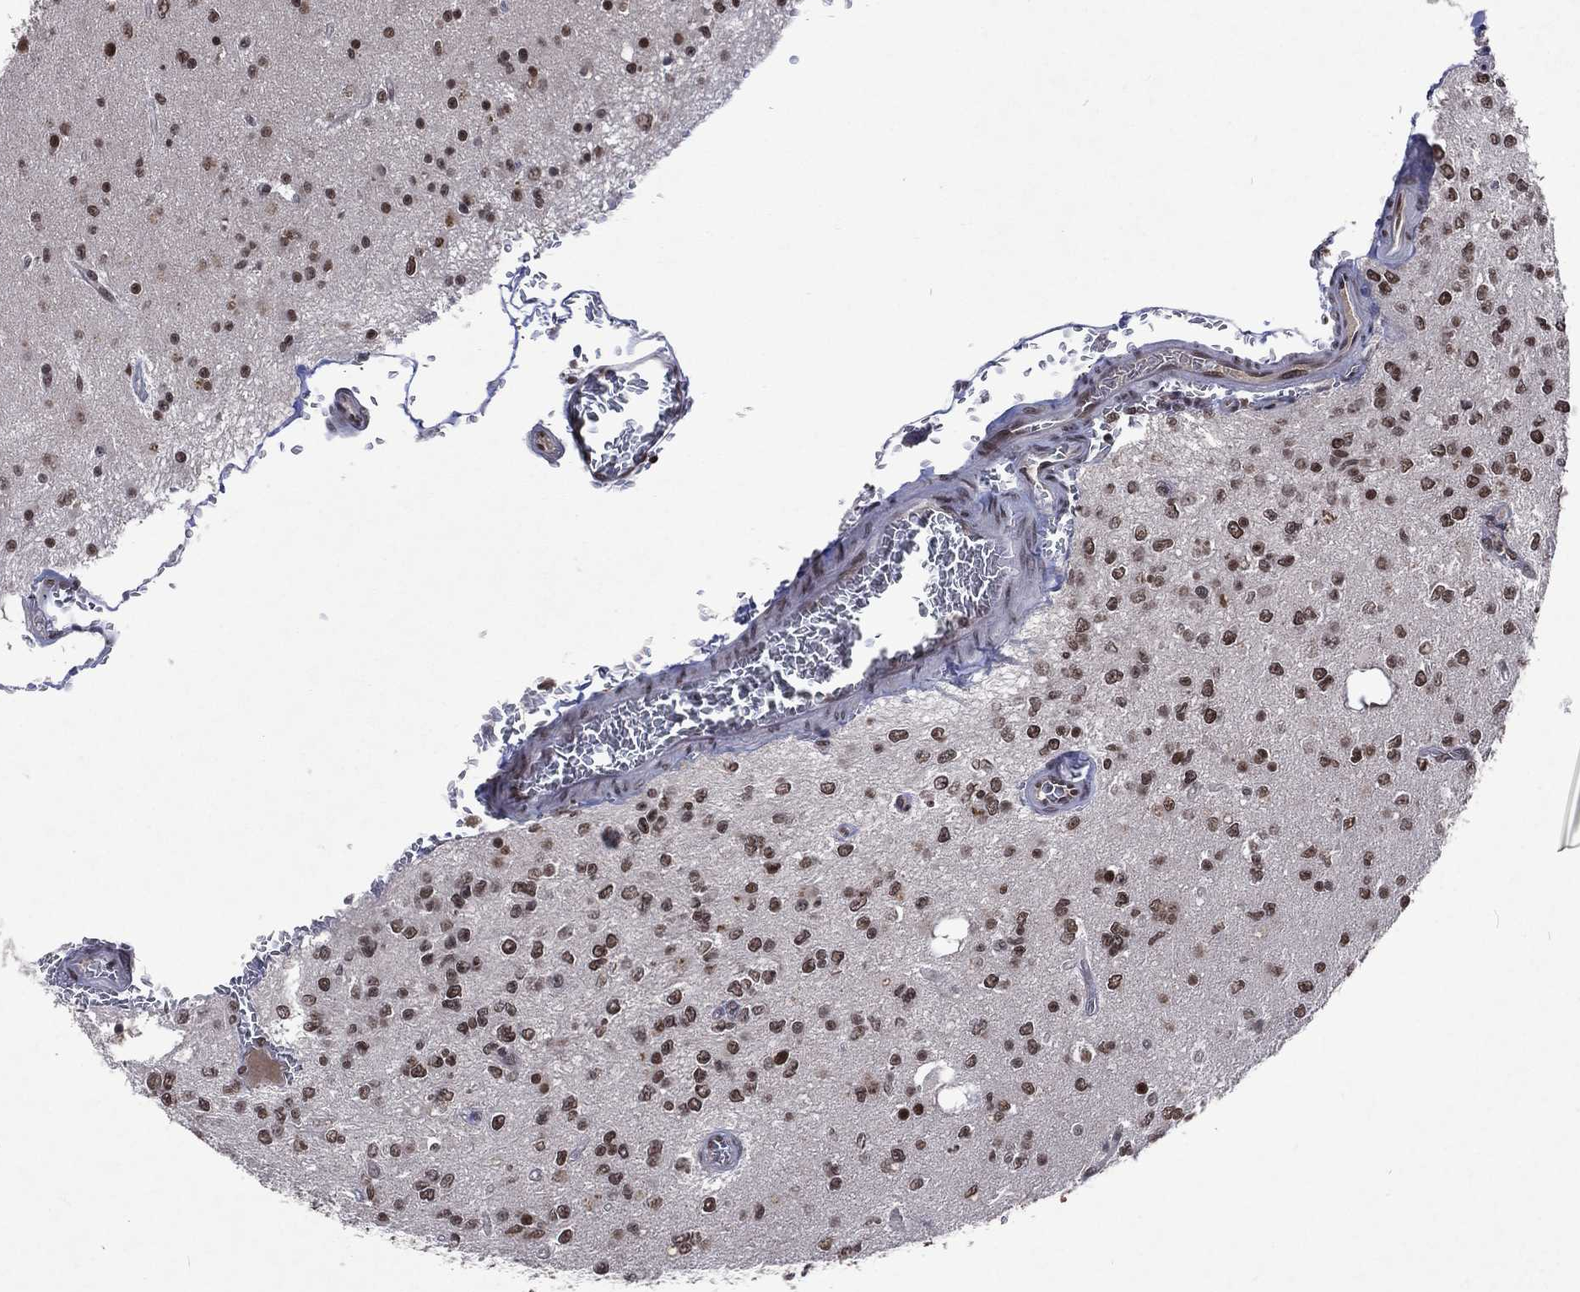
{"staining": {"intensity": "strong", "quantity": ">75%", "location": "nuclear"}, "tissue": "glioma", "cell_type": "Tumor cells", "image_type": "cancer", "snomed": [{"axis": "morphology", "description": "Glioma, malignant, Low grade"}, {"axis": "topography", "description": "Brain"}], "caption": "Glioma stained for a protein (brown) shows strong nuclear positive staining in about >75% of tumor cells.", "gene": "DMAP1", "patient": {"sex": "female", "age": 45}}